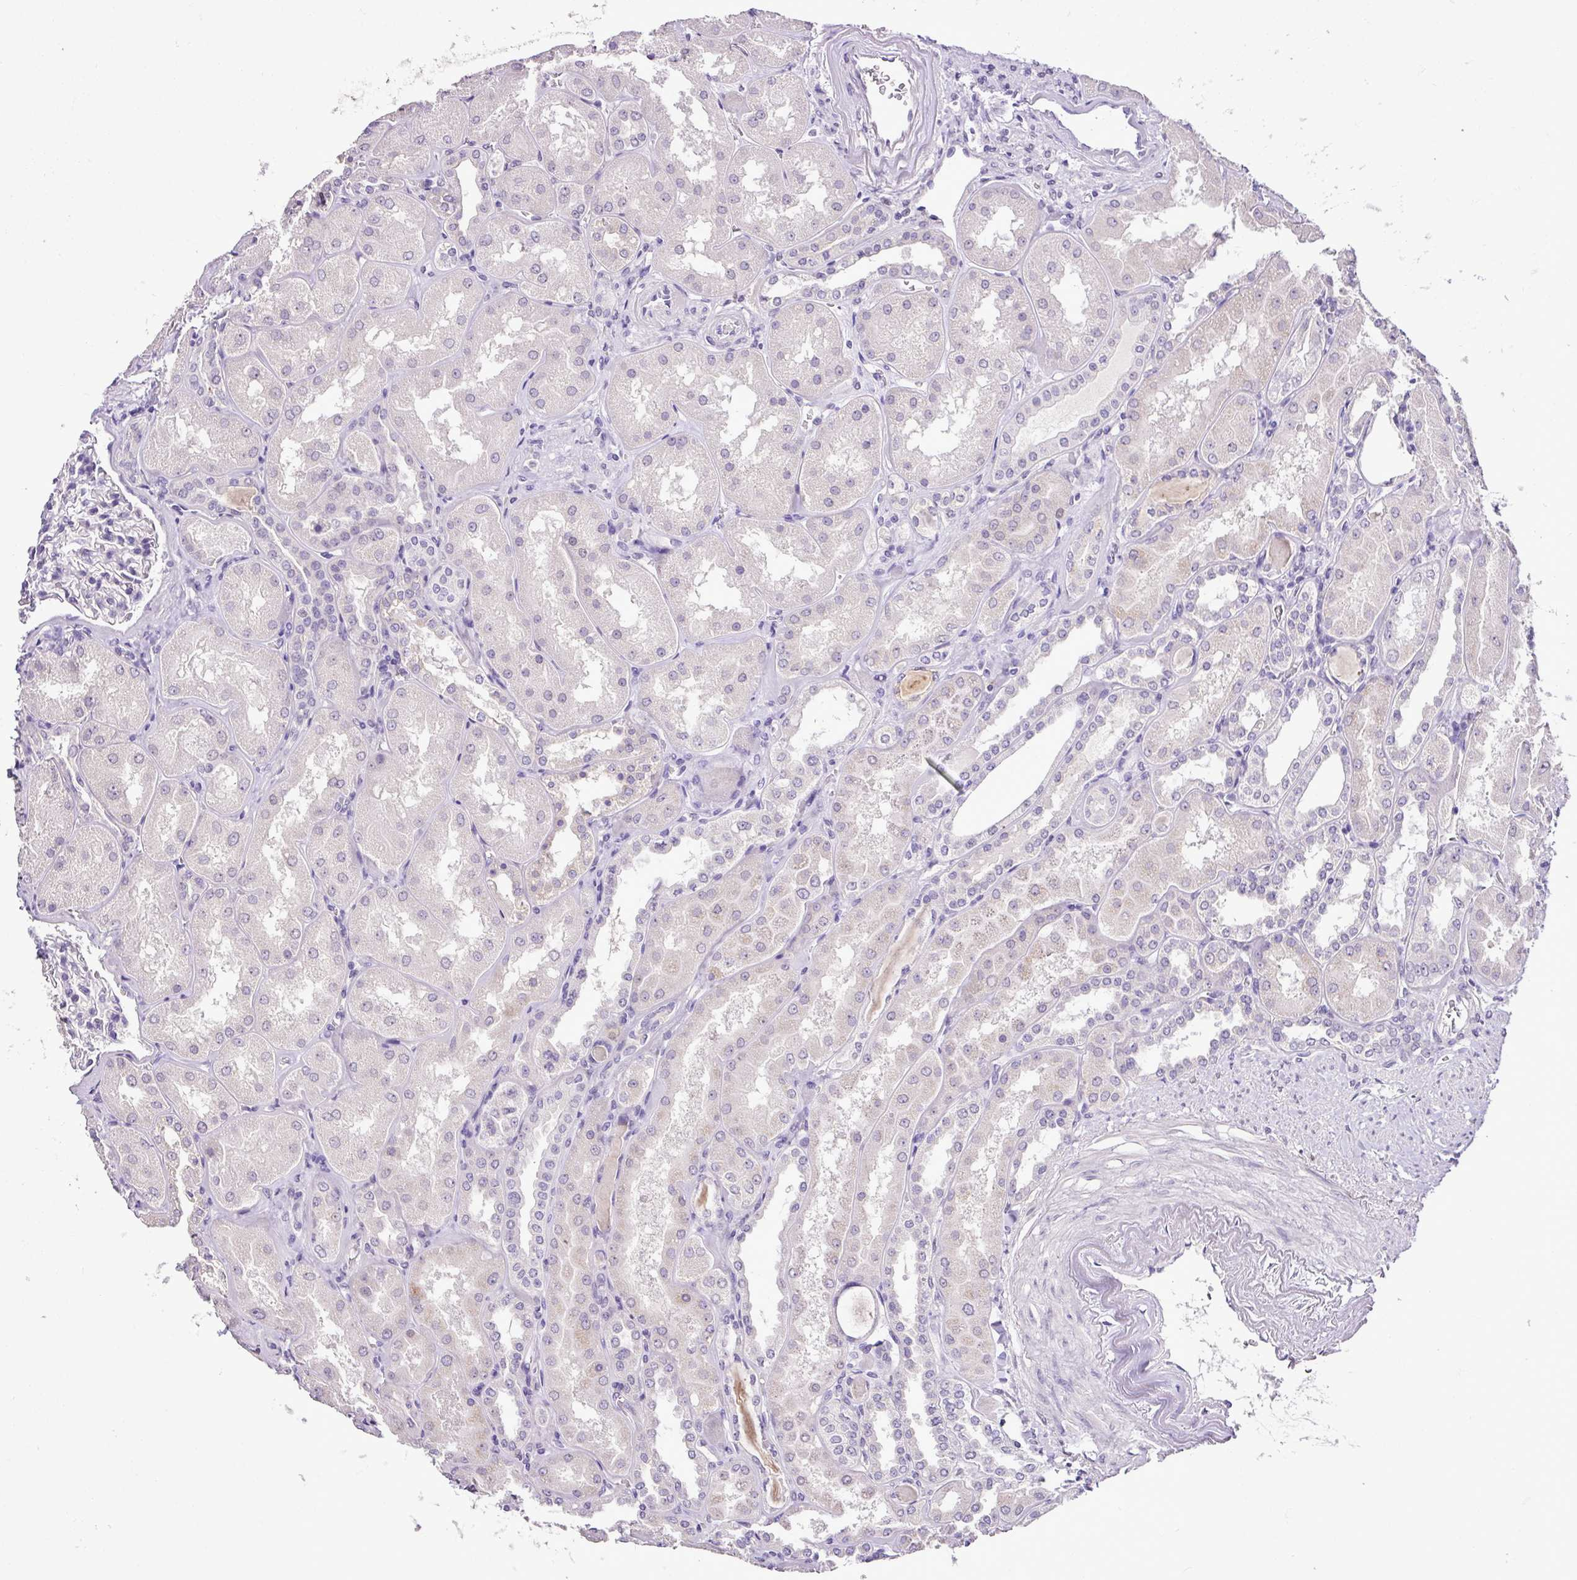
{"staining": {"intensity": "negative", "quantity": "none", "location": "none"}, "tissue": "kidney", "cell_type": "Cells in glomeruli", "image_type": "normal", "snomed": [{"axis": "morphology", "description": "Normal tissue, NOS"}, {"axis": "topography", "description": "Kidney"}], "caption": "Unremarkable kidney was stained to show a protein in brown. There is no significant staining in cells in glomeruli. (Brightfield microscopy of DAB (3,3'-diaminobenzidine) IHC at high magnification).", "gene": "ESR1", "patient": {"sex": "male", "age": 61}}